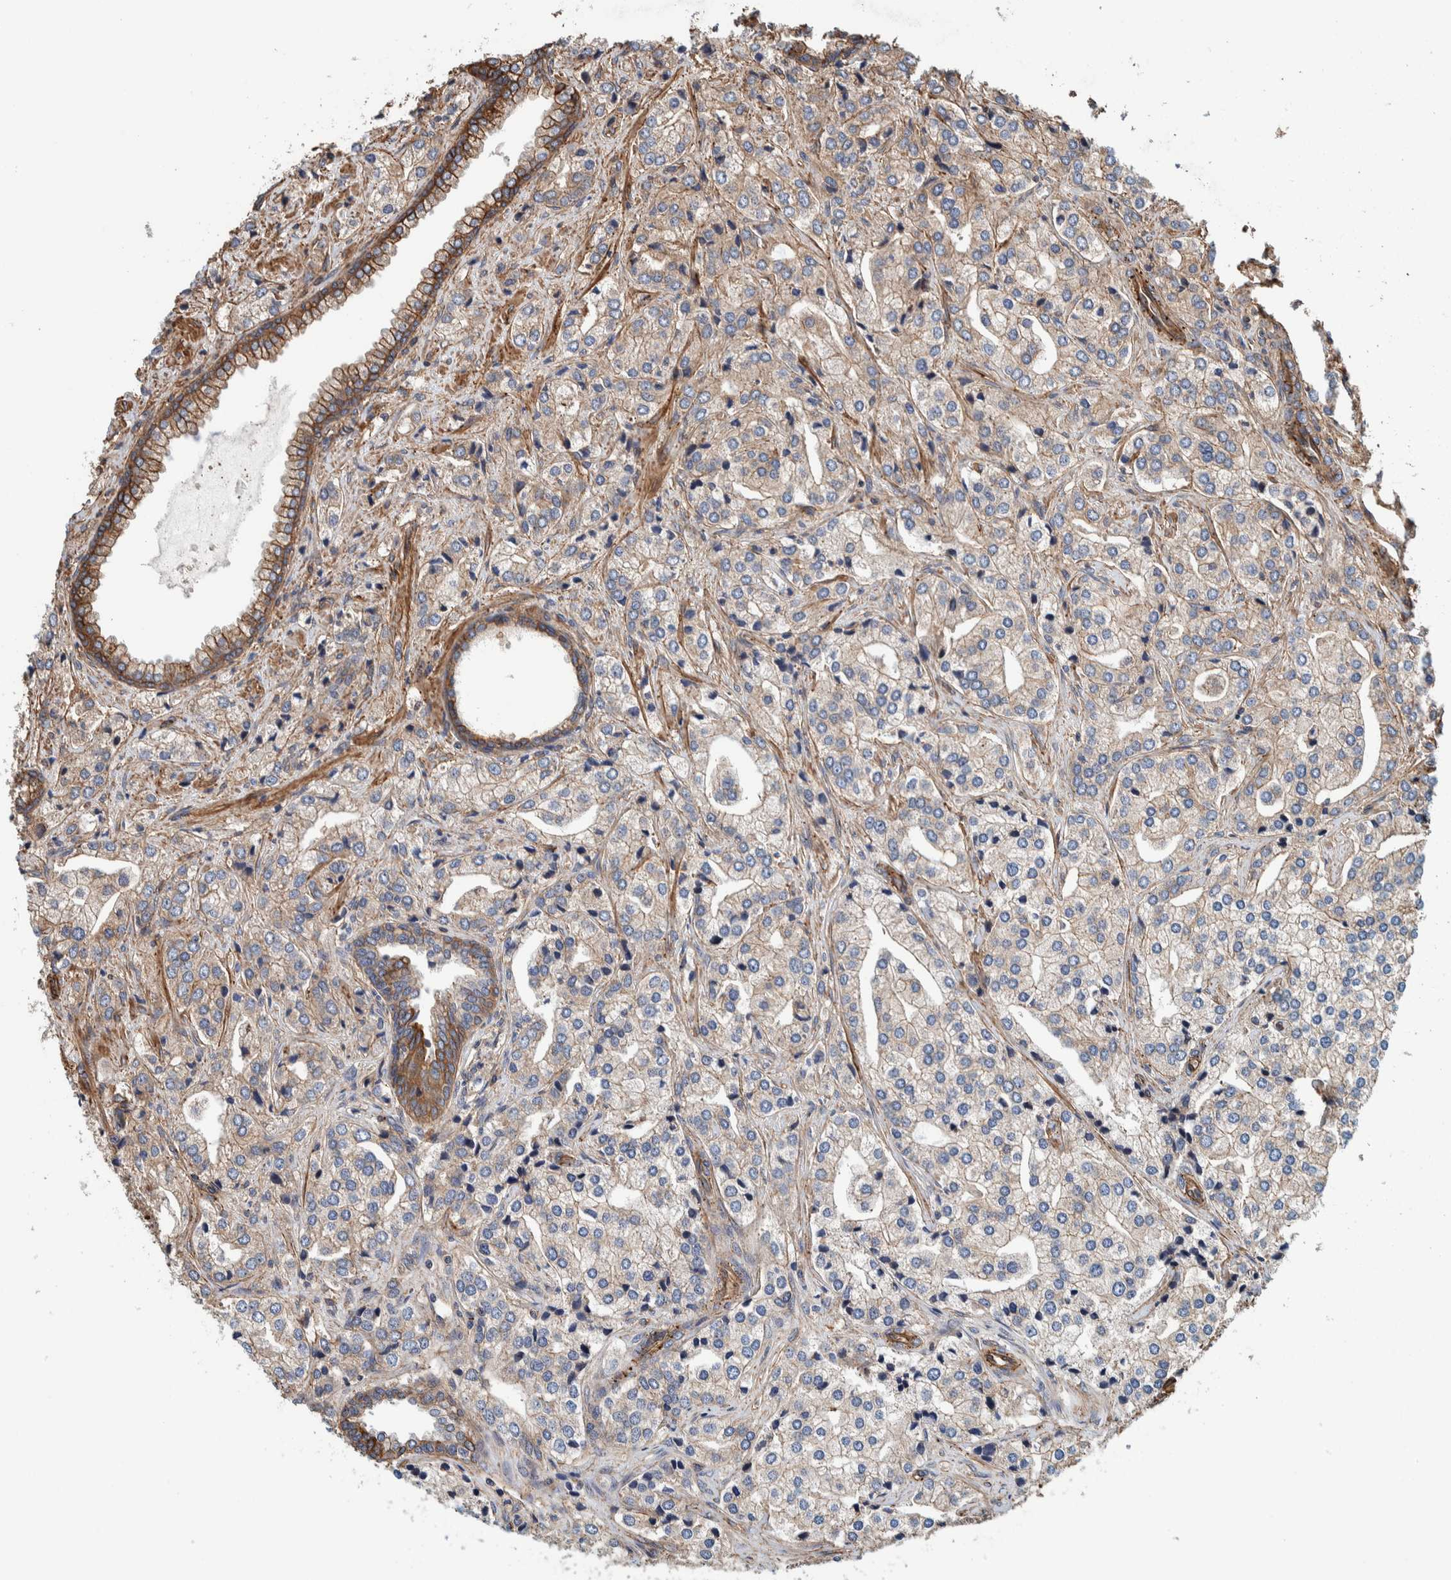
{"staining": {"intensity": "negative", "quantity": "none", "location": "none"}, "tissue": "prostate cancer", "cell_type": "Tumor cells", "image_type": "cancer", "snomed": [{"axis": "morphology", "description": "Adenocarcinoma, High grade"}, {"axis": "topography", "description": "Prostate"}], "caption": "Immunohistochemistry histopathology image of high-grade adenocarcinoma (prostate) stained for a protein (brown), which shows no positivity in tumor cells. (DAB (3,3'-diaminobenzidine) IHC visualized using brightfield microscopy, high magnification).", "gene": "PKD1L1", "patient": {"sex": "male", "age": 66}}